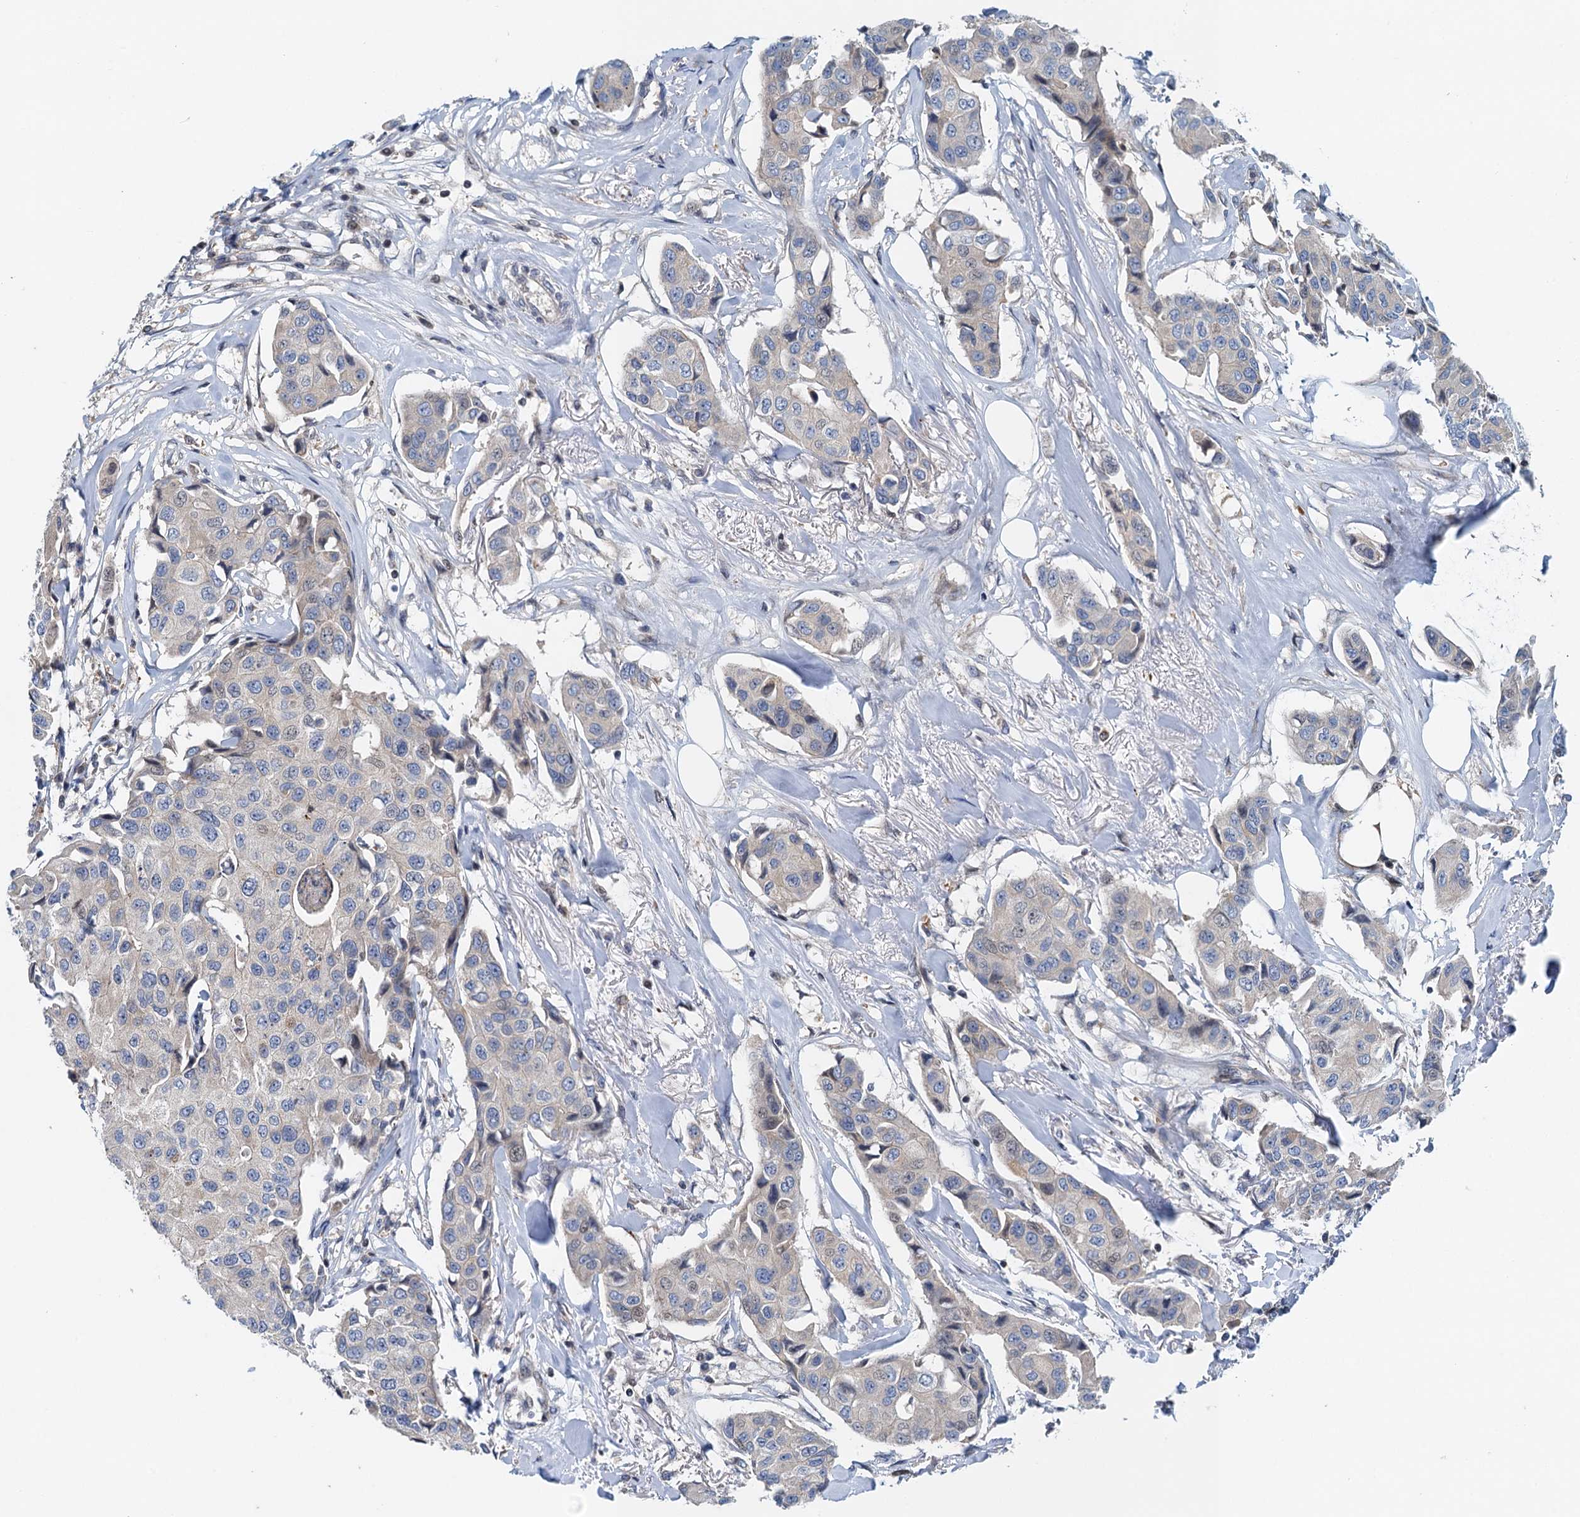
{"staining": {"intensity": "negative", "quantity": "none", "location": "none"}, "tissue": "breast cancer", "cell_type": "Tumor cells", "image_type": "cancer", "snomed": [{"axis": "morphology", "description": "Duct carcinoma"}, {"axis": "topography", "description": "Breast"}], "caption": "Tumor cells show no significant staining in invasive ductal carcinoma (breast).", "gene": "NBEA", "patient": {"sex": "female", "age": 80}}